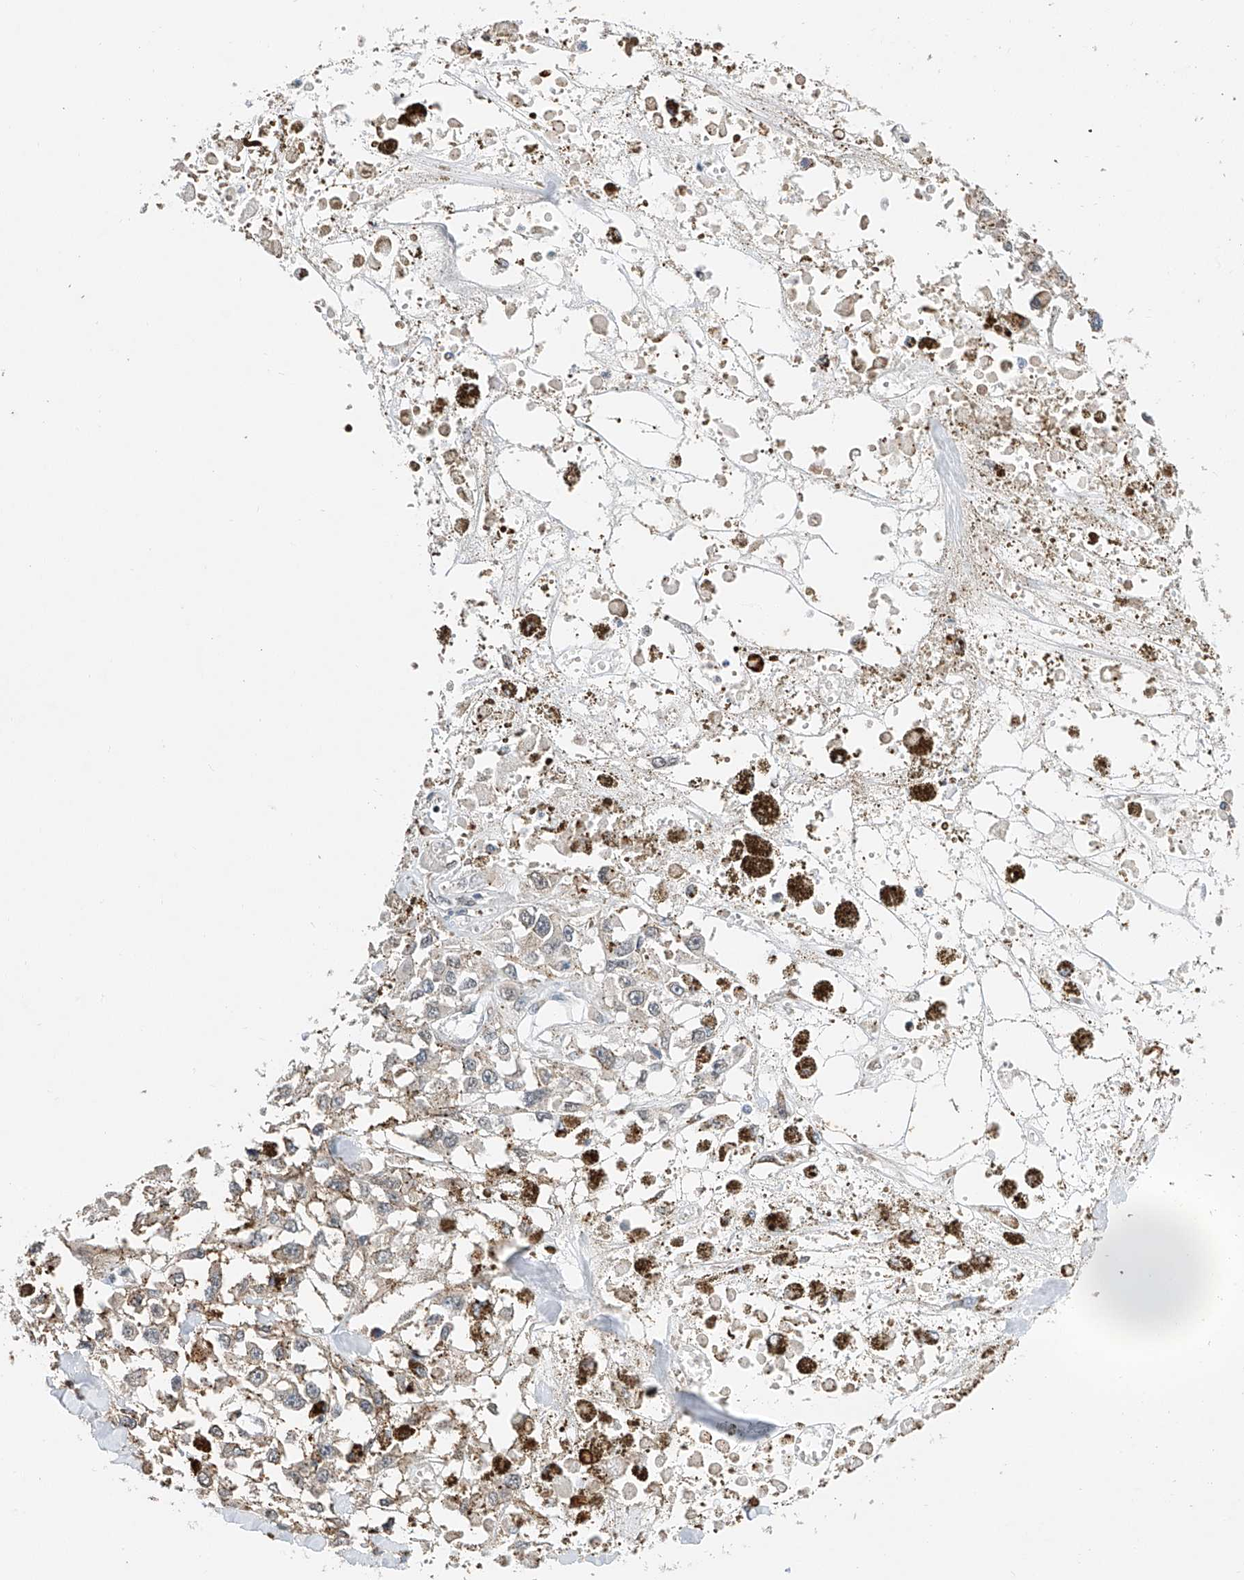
{"staining": {"intensity": "negative", "quantity": "none", "location": "none"}, "tissue": "melanoma", "cell_type": "Tumor cells", "image_type": "cancer", "snomed": [{"axis": "morphology", "description": "Malignant melanoma, Metastatic site"}, {"axis": "topography", "description": "Lymph node"}], "caption": "An immunohistochemistry (IHC) micrograph of malignant melanoma (metastatic site) is shown. There is no staining in tumor cells of malignant melanoma (metastatic site).", "gene": "CTDP1", "patient": {"sex": "male", "age": 59}}